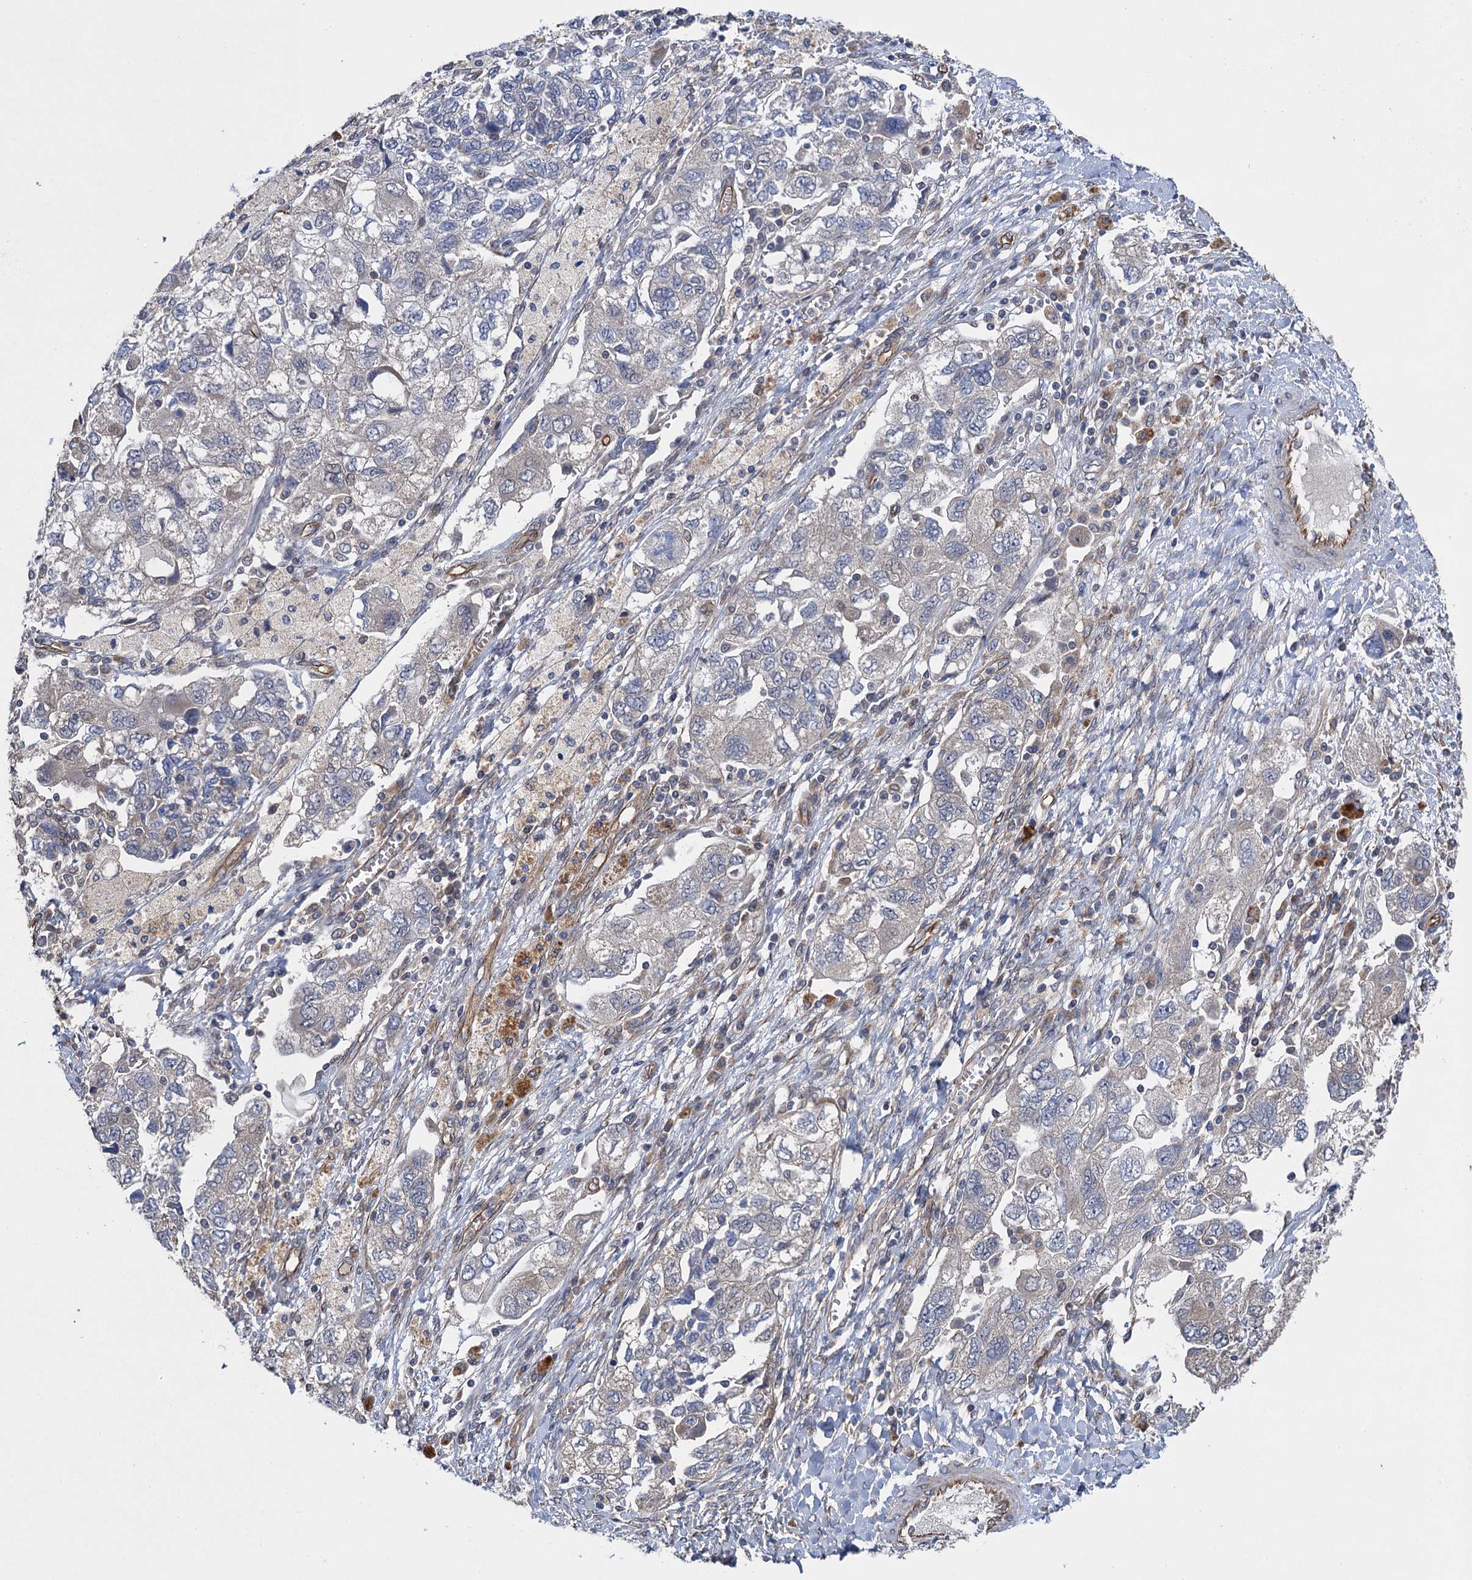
{"staining": {"intensity": "negative", "quantity": "none", "location": "none"}, "tissue": "ovarian cancer", "cell_type": "Tumor cells", "image_type": "cancer", "snomed": [{"axis": "morphology", "description": "Carcinoma, NOS"}, {"axis": "morphology", "description": "Cystadenocarcinoma, serous, NOS"}, {"axis": "topography", "description": "Ovary"}], "caption": "An immunohistochemistry (IHC) micrograph of carcinoma (ovarian) is shown. There is no staining in tumor cells of carcinoma (ovarian).", "gene": "PJA2", "patient": {"sex": "female", "age": 69}}